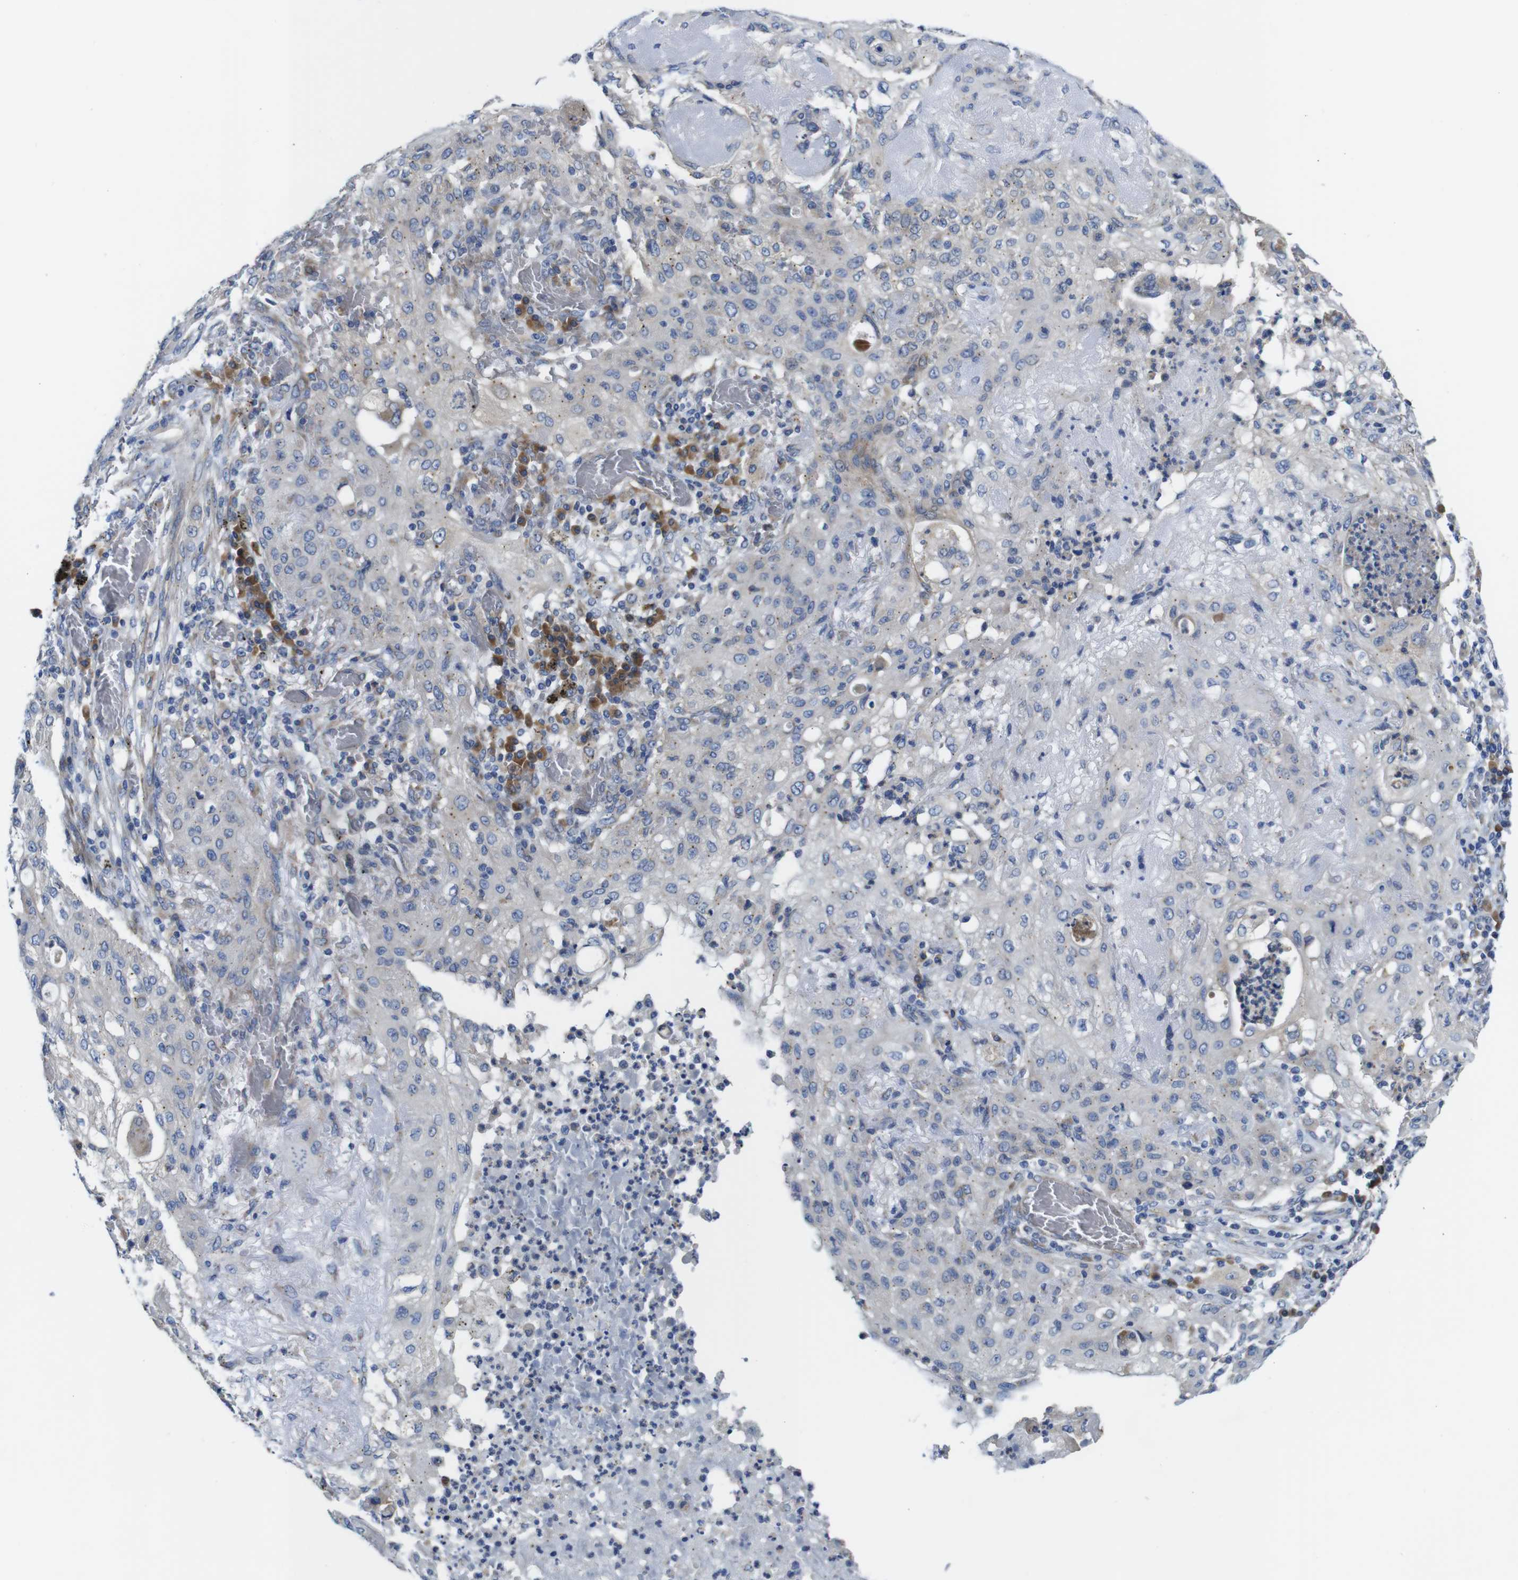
{"staining": {"intensity": "negative", "quantity": "none", "location": "none"}, "tissue": "lung cancer", "cell_type": "Tumor cells", "image_type": "cancer", "snomed": [{"axis": "morphology", "description": "Squamous cell carcinoma, NOS"}, {"axis": "topography", "description": "Lung"}], "caption": "Protein analysis of lung cancer (squamous cell carcinoma) demonstrates no significant staining in tumor cells.", "gene": "DDRGK1", "patient": {"sex": "female", "age": 47}}